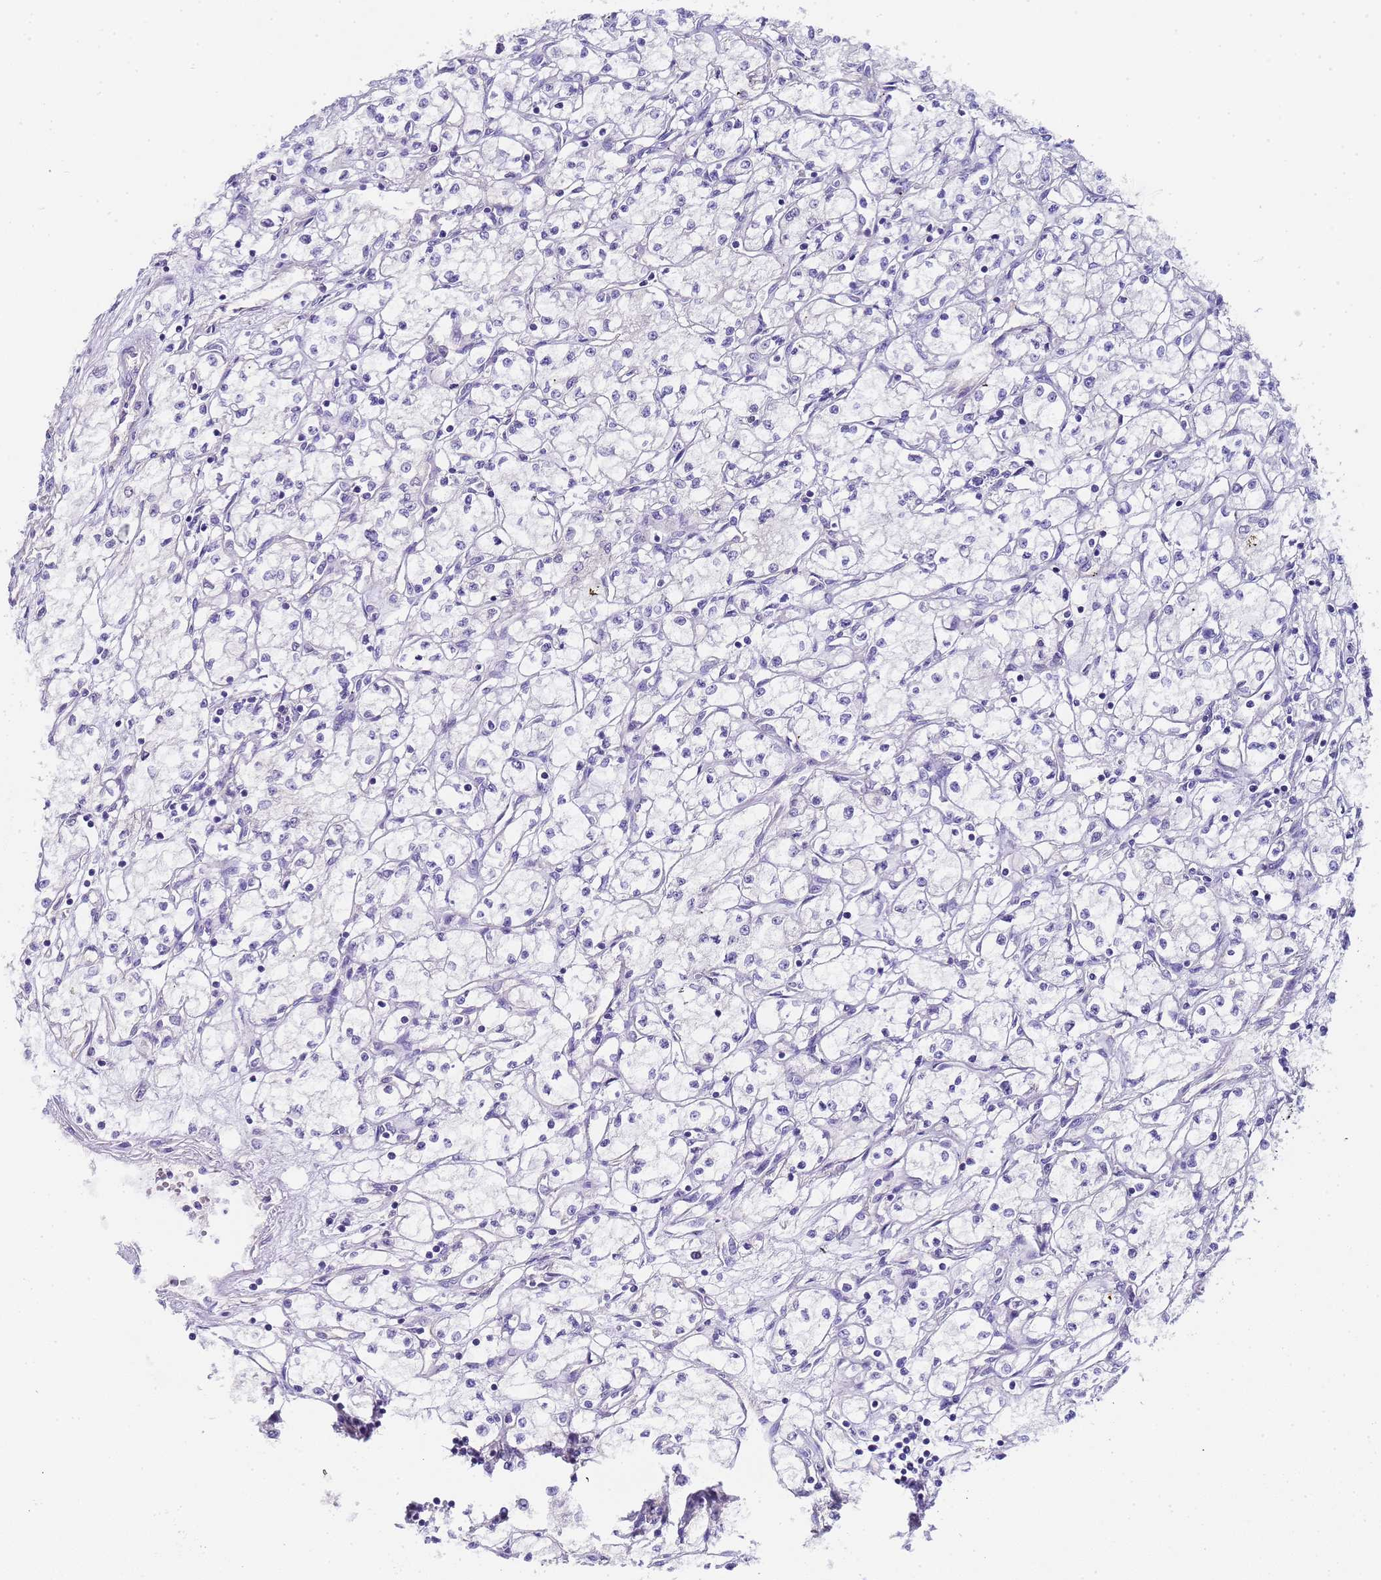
{"staining": {"intensity": "negative", "quantity": "none", "location": "none"}, "tissue": "renal cancer", "cell_type": "Tumor cells", "image_type": "cancer", "snomed": [{"axis": "morphology", "description": "Adenocarcinoma, NOS"}, {"axis": "topography", "description": "Kidney"}], "caption": "This is an immunohistochemistry image of renal cancer (adenocarcinoma). There is no positivity in tumor cells.", "gene": "CTRC", "patient": {"sex": "male", "age": 59}}